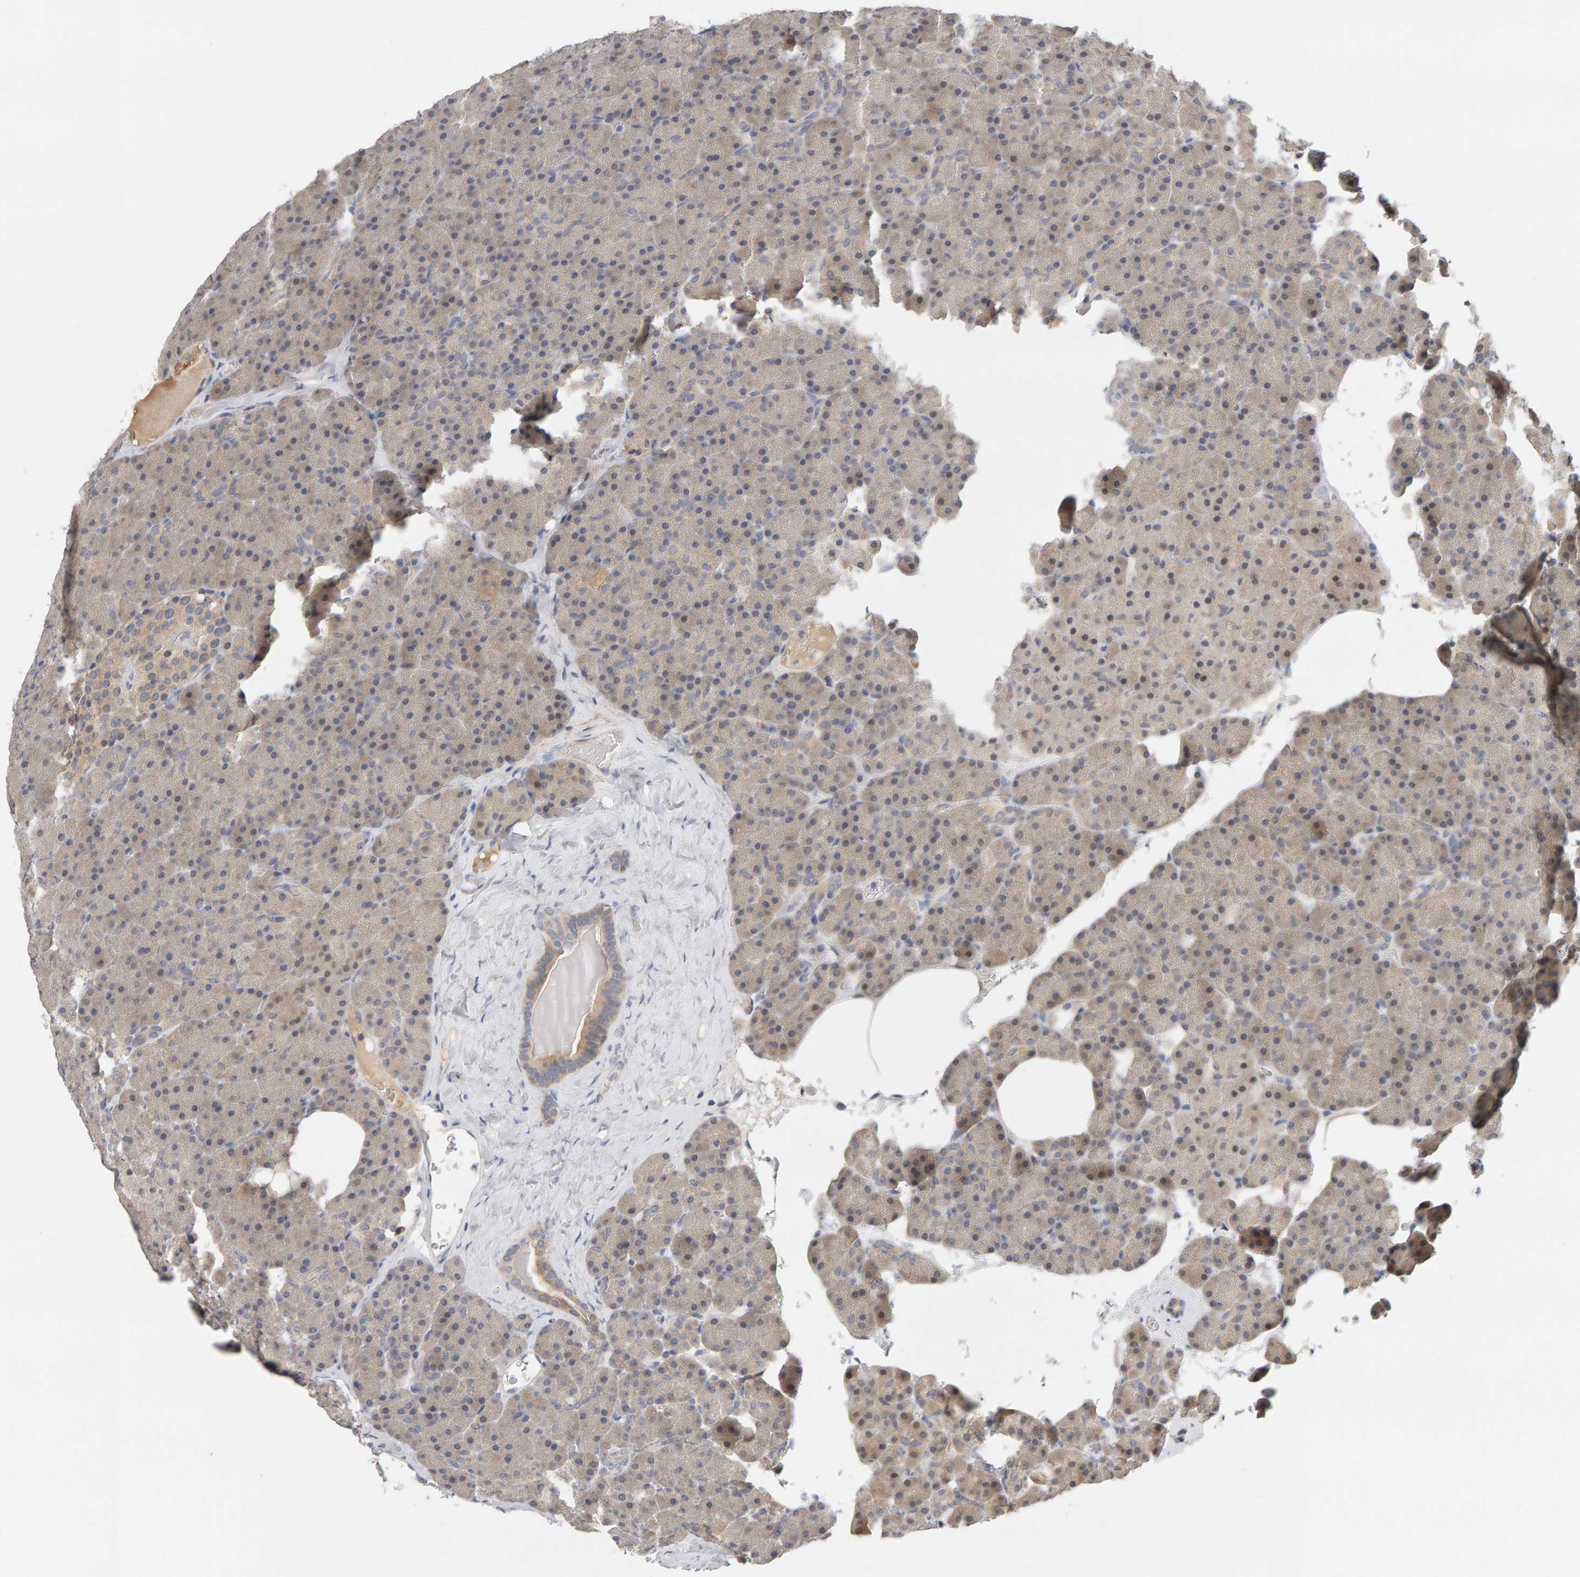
{"staining": {"intensity": "weak", "quantity": "<25%", "location": "cytoplasmic/membranous"}, "tissue": "pancreas", "cell_type": "Exocrine glandular cells", "image_type": "normal", "snomed": [{"axis": "morphology", "description": "Normal tissue, NOS"}, {"axis": "morphology", "description": "Carcinoid, malignant, NOS"}, {"axis": "topography", "description": "Pancreas"}], "caption": "There is no significant staining in exocrine glandular cells of pancreas. (Immunohistochemistry (ihc), brightfield microscopy, high magnification).", "gene": "GFUS", "patient": {"sex": "female", "age": 35}}